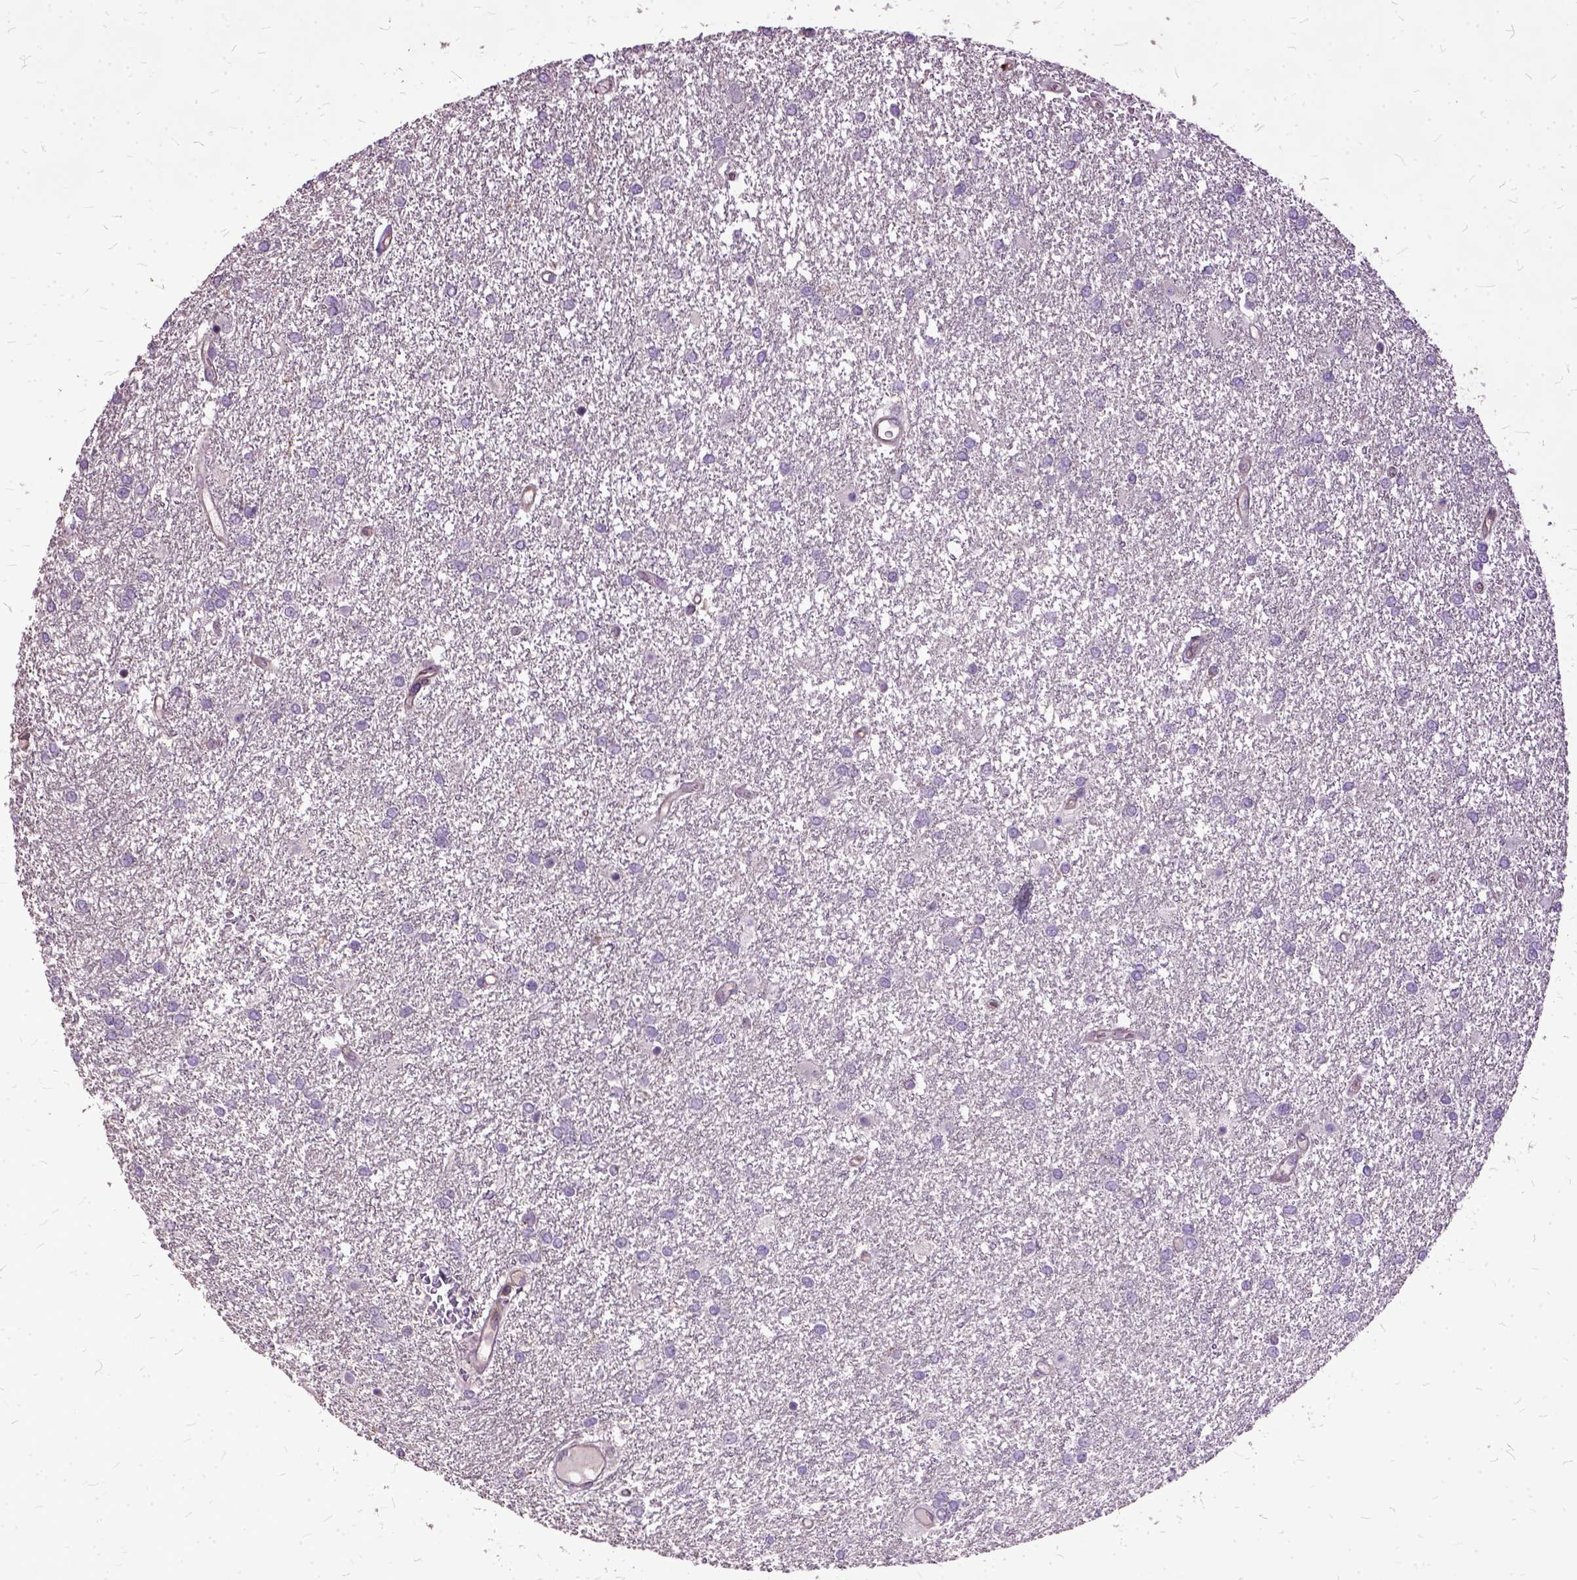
{"staining": {"intensity": "negative", "quantity": "none", "location": "none"}, "tissue": "glioma", "cell_type": "Tumor cells", "image_type": "cancer", "snomed": [{"axis": "morphology", "description": "Glioma, malignant, High grade"}, {"axis": "topography", "description": "Brain"}], "caption": "Image shows no significant protein expression in tumor cells of malignant glioma (high-grade).", "gene": "AREG", "patient": {"sex": "female", "age": 61}}